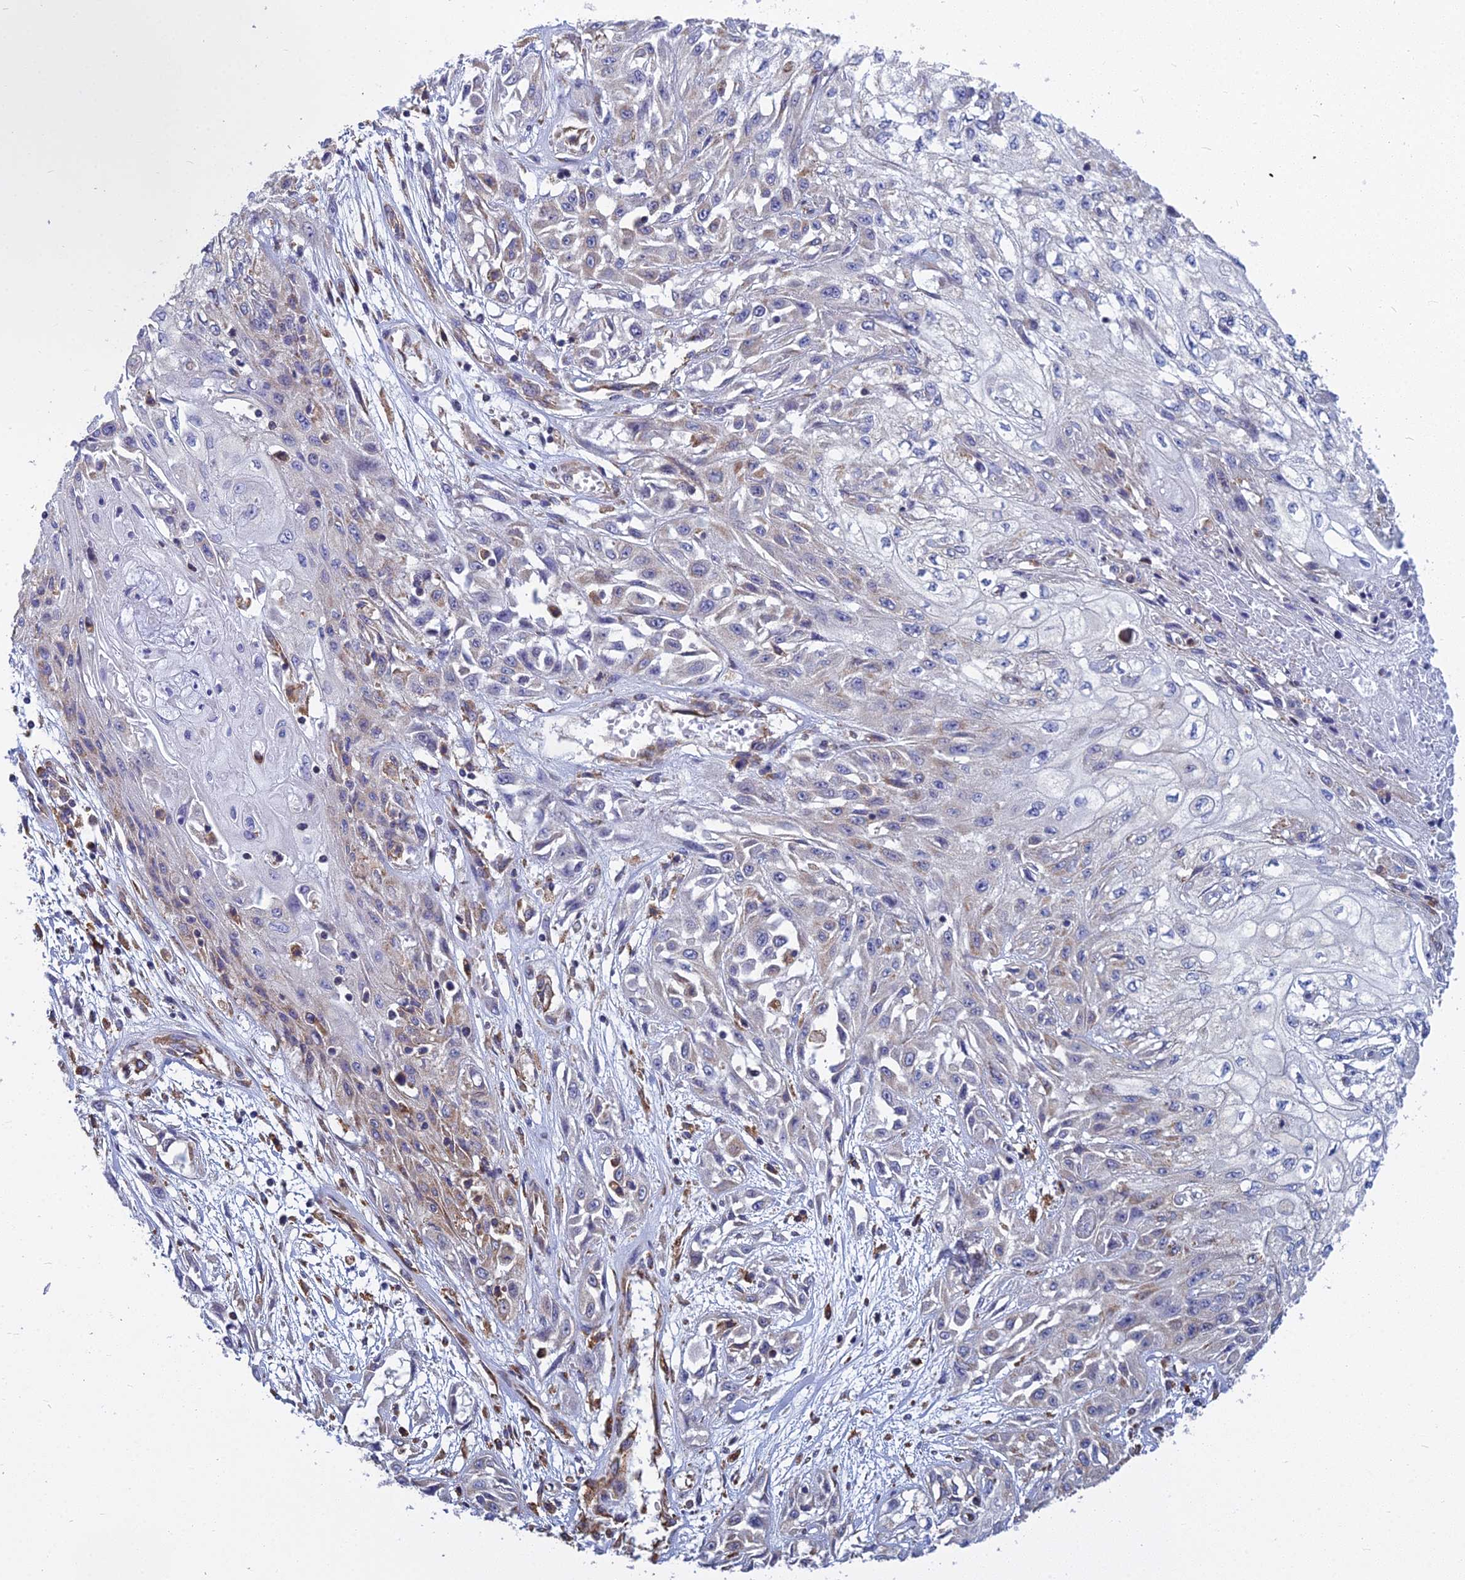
{"staining": {"intensity": "negative", "quantity": "none", "location": "none"}, "tissue": "skin cancer", "cell_type": "Tumor cells", "image_type": "cancer", "snomed": [{"axis": "morphology", "description": "Squamous cell carcinoma, NOS"}, {"axis": "morphology", "description": "Squamous cell carcinoma, metastatic, NOS"}, {"axis": "topography", "description": "Skin"}, {"axis": "topography", "description": "Lymph node"}], "caption": "High magnification brightfield microscopy of squamous cell carcinoma (skin) stained with DAB (3,3'-diaminobenzidine) (brown) and counterstained with hematoxylin (blue): tumor cells show no significant staining.", "gene": "KIAA1143", "patient": {"sex": "male", "age": 75}}